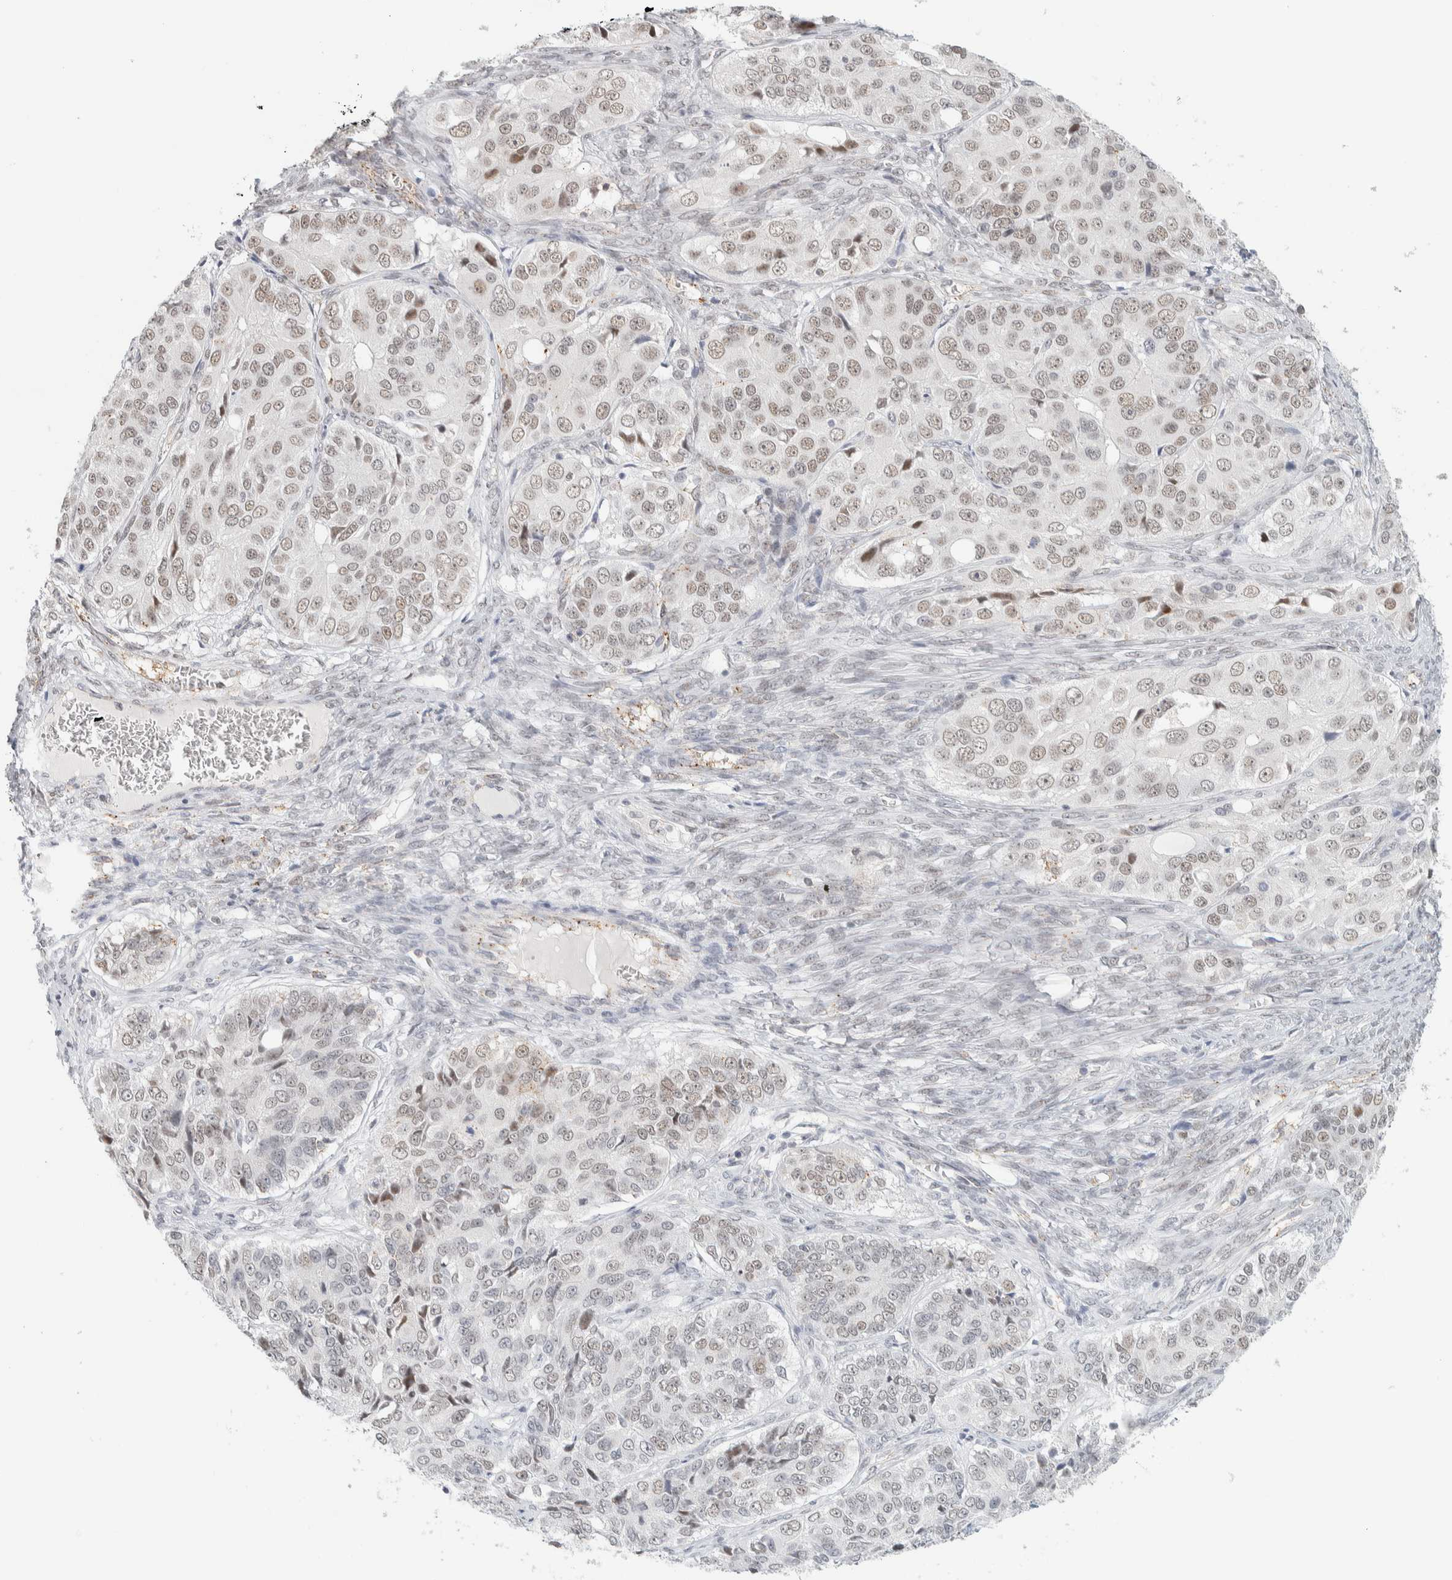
{"staining": {"intensity": "weak", "quantity": ">75%", "location": "nuclear"}, "tissue": "ovarian cancer", "cell_type": "Tumor cells", "image_type": "cancer", "snomed": [{"axis": "morphology", "description": "Carcinoma, endometroid"}, {"axis": "topography", "description": "Ovary"}], "caption": "Immunohistochemistry staining of ovarian cancer, which shows low levels of weak nuclear staining in about >75% of tumor cells indicating weak nuclear protein positivity. The staining was performed using DAB (3,3'-diaminobenzidine) (brown) for protein detection and nuclei were counterstained in hematoxylin (blue).", "gene": "CDH17", "patient": {"sex": "female", "age": 51}}